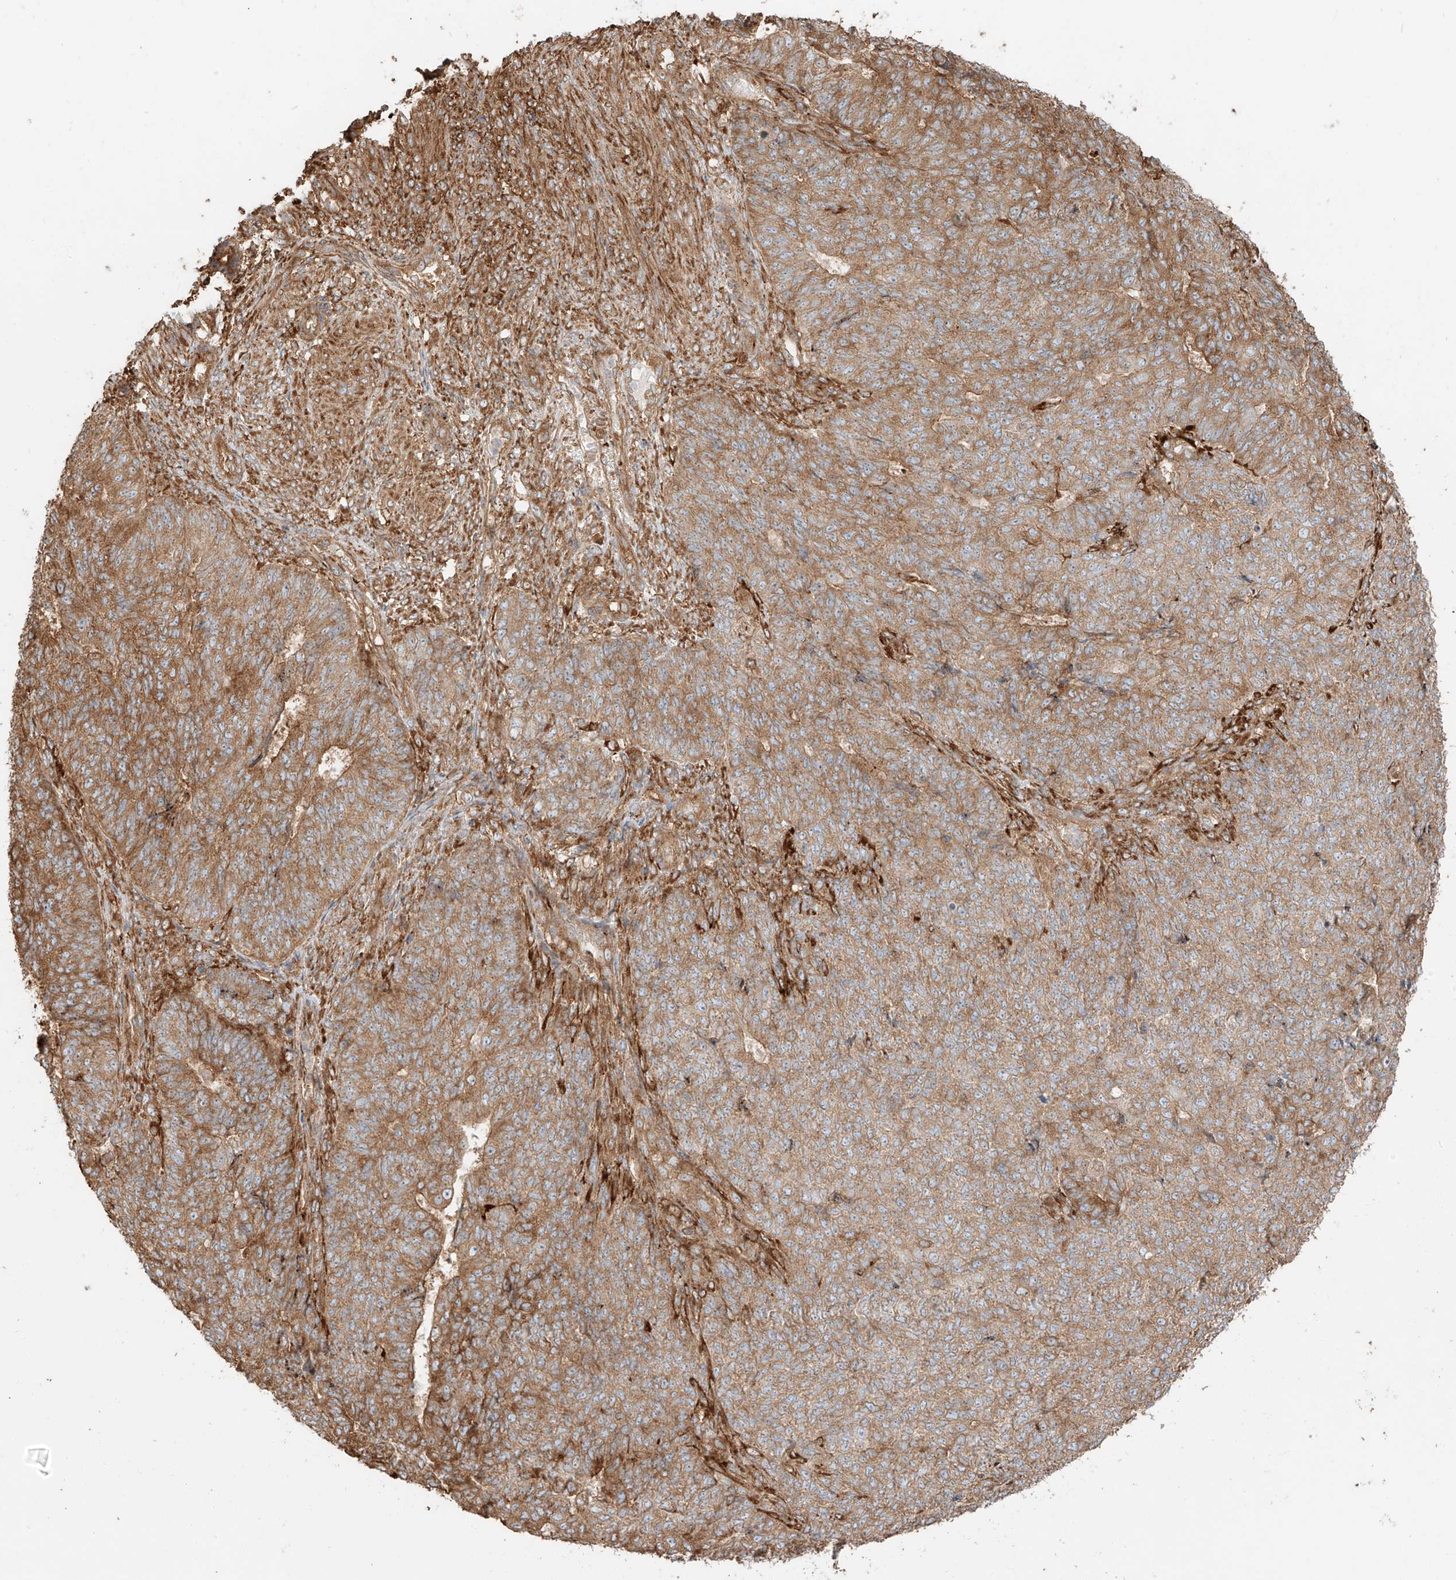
{"staining": {"intensity": "moderate", "quantity": ">75%", "location": "cytoplasmic/membranous"}, "tissue": "endometrial cancer", "cell_type": "Tumor cells", "image_type": "cancer", "snomed": [{"axis": "morphology", "description": "Adenocarcinoma, NOS"}, {"axis": "topography", "description": "Endometrium"}], "caption": "A brown stain shows moderate cytoplasmic/membranous positivity of a protein in human endometrial cancer (adenocarcinoma) tumor cells. (Stains: DAB (3,3'-diaminobenzidine) in brown, nuclei in blue, Microscopy: brightfield microscopy at high magnification).", "gene": "SNX9", "patient": {"sex": "female", "age": 32}}